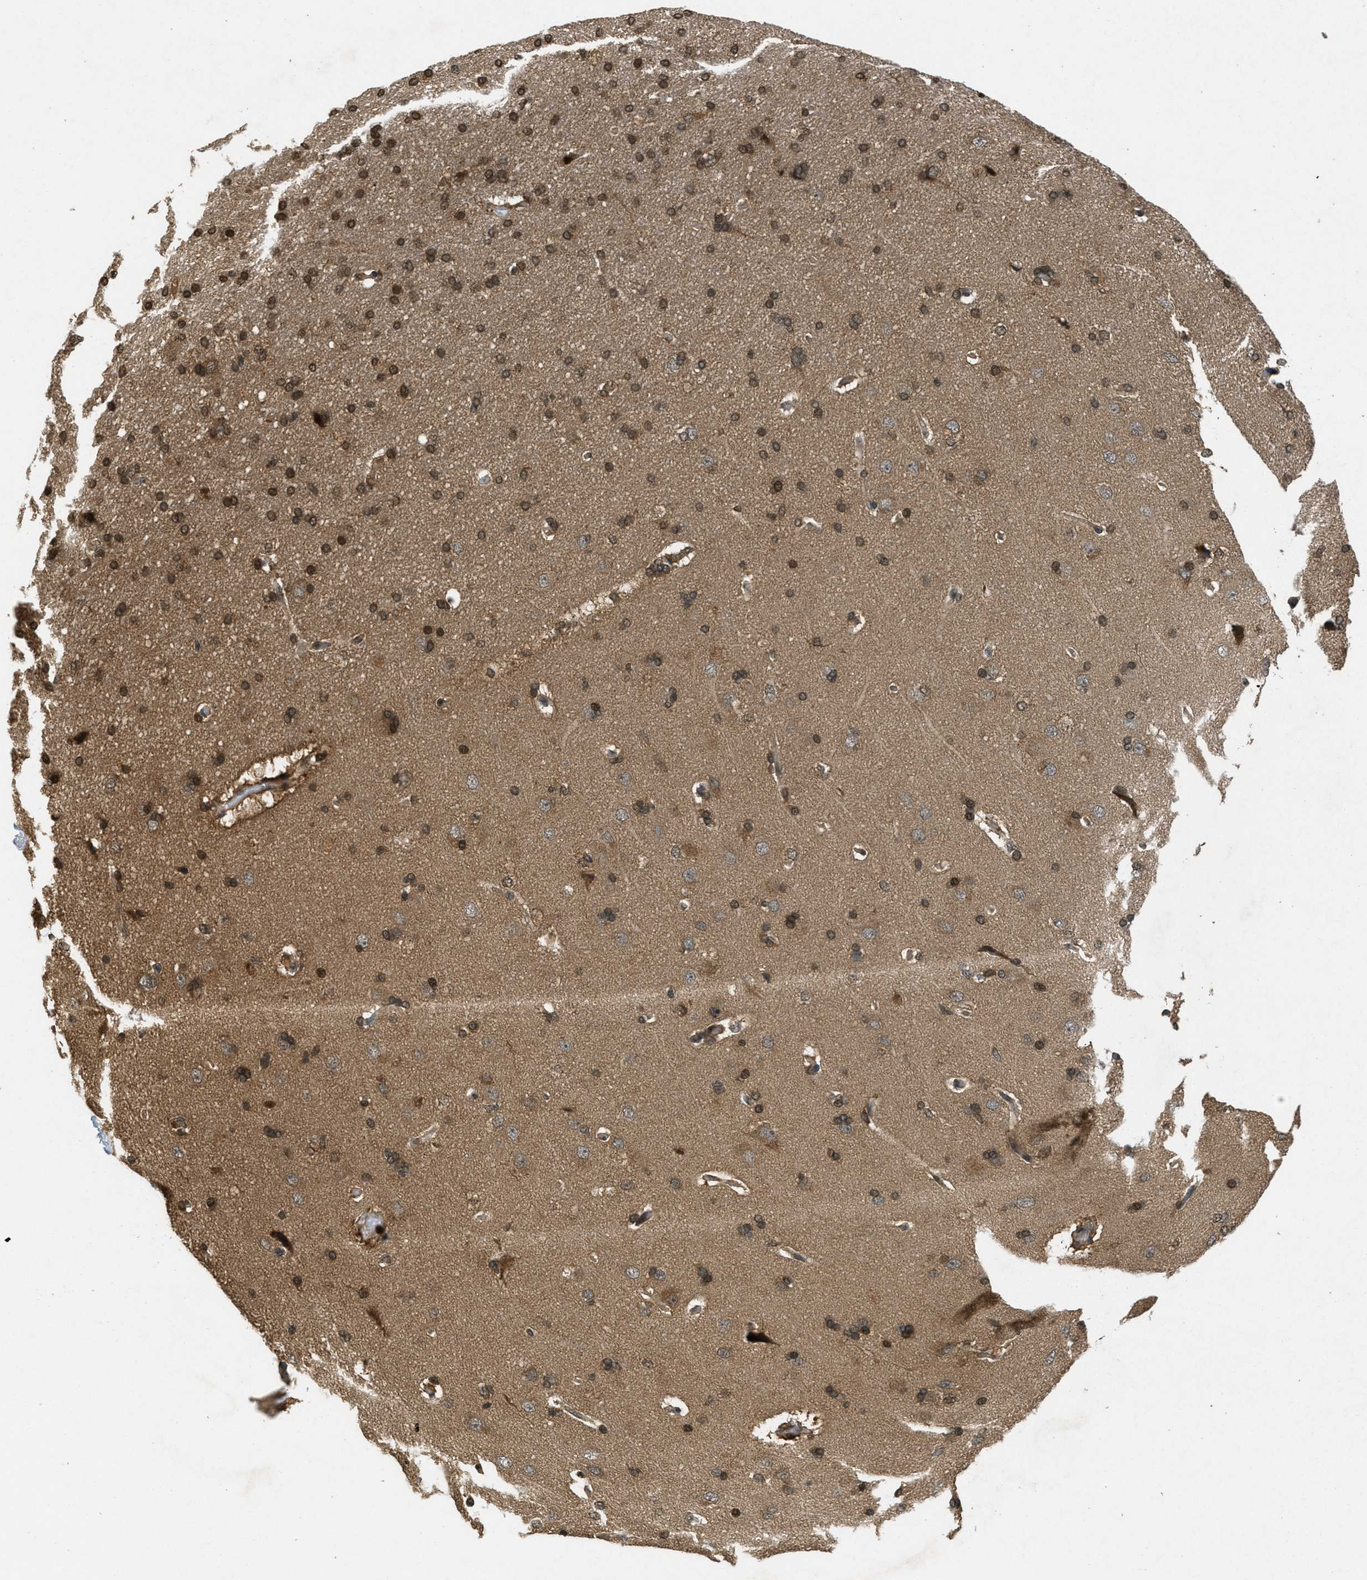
{"staining": {"intensity": "moderate", "quantity": ">75%", "location": "cytoplasmic/membranous,nuclear"}, "tissue": "cerebral cortex", "cell_type": "Endothelial cells", "image_type": "normal", "snomed": [{"axis": "morphology", "description": "Normal tissue, NOS"}, {"axis": "topography", "description": "Cerebral cortex"}], "caption": "IHC micrograph of benign cerebral cortex stained for a protein (brown), which shows medium levels of moderate cytoplasmic/membranous,nuclear positivity in approximately >75% of endothelial cells.", "gene": "ATG7", "patient": {"sex": "male", "age": 62}}